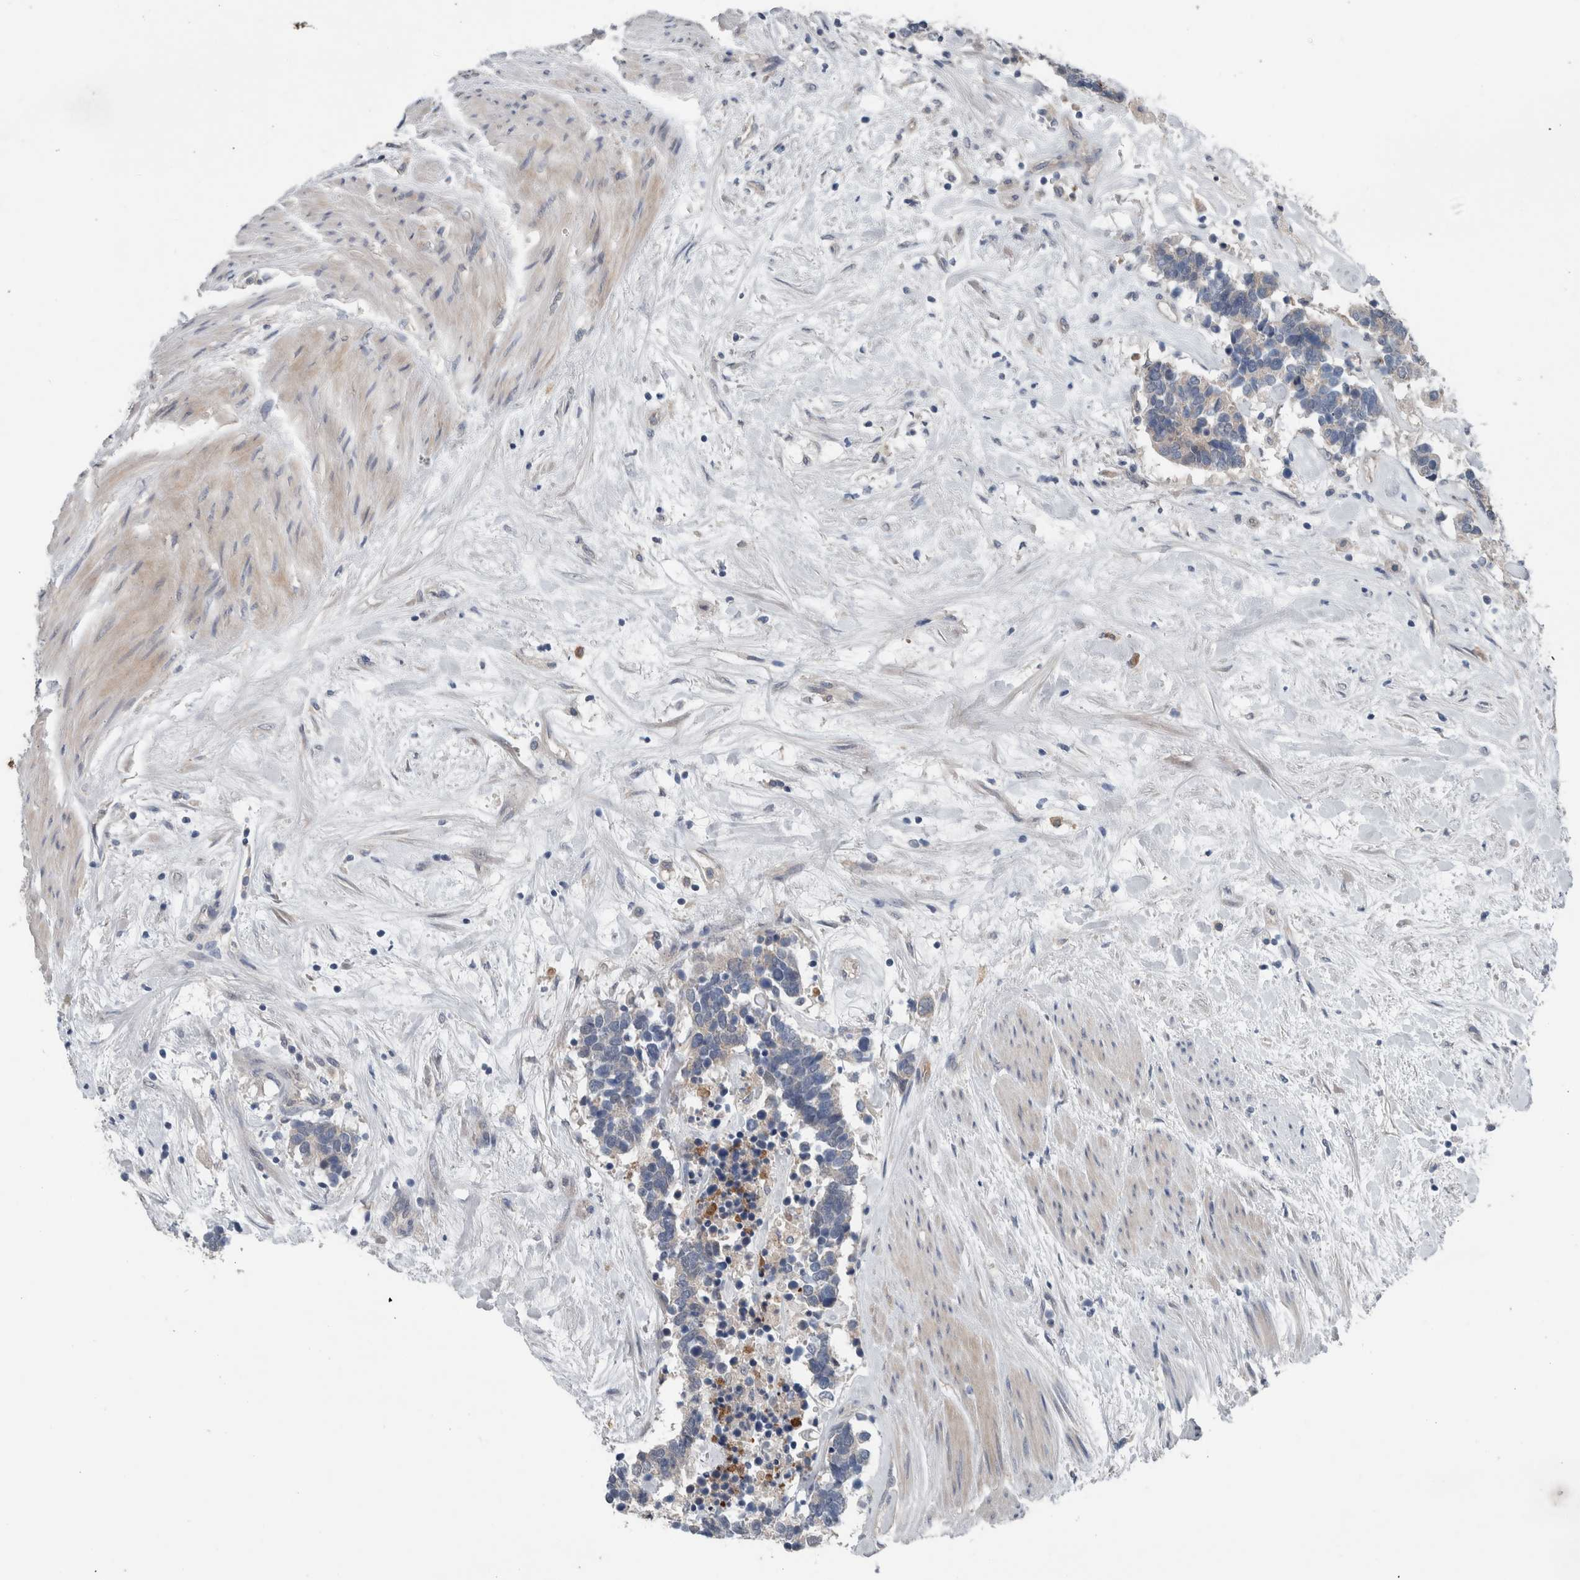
{"staining": {"intensity": "negative", "quantity": "none", "location": "none"}, "tissue": "carcinoid", "cell_type": "Tumor cells", "image_type": "cancer", "snomed": [{"axis": "morphology", "description": "Carcinoma, NOS"}, {"axis": "morphology", "description": "Carcinoid, malignant, NOS"}, {"axis": "topography", "description": "Urinary bladder"}], "caption": "Immunohistochemistry (IHC) histopathology image of neoplastic tissue: human carcinoid stained with DAB (3,3'-diaminobenzidine) reveals no significant protein staining in tumor cells. Brightfield microscopy of immunohistochemistry stained with DAB (3,3'-diaminobenzidine) (brown) and hematoxylin (blue), captured at high magnification.", "gene": "CRNN", "patient": {"sex": "male", "age": 57}}